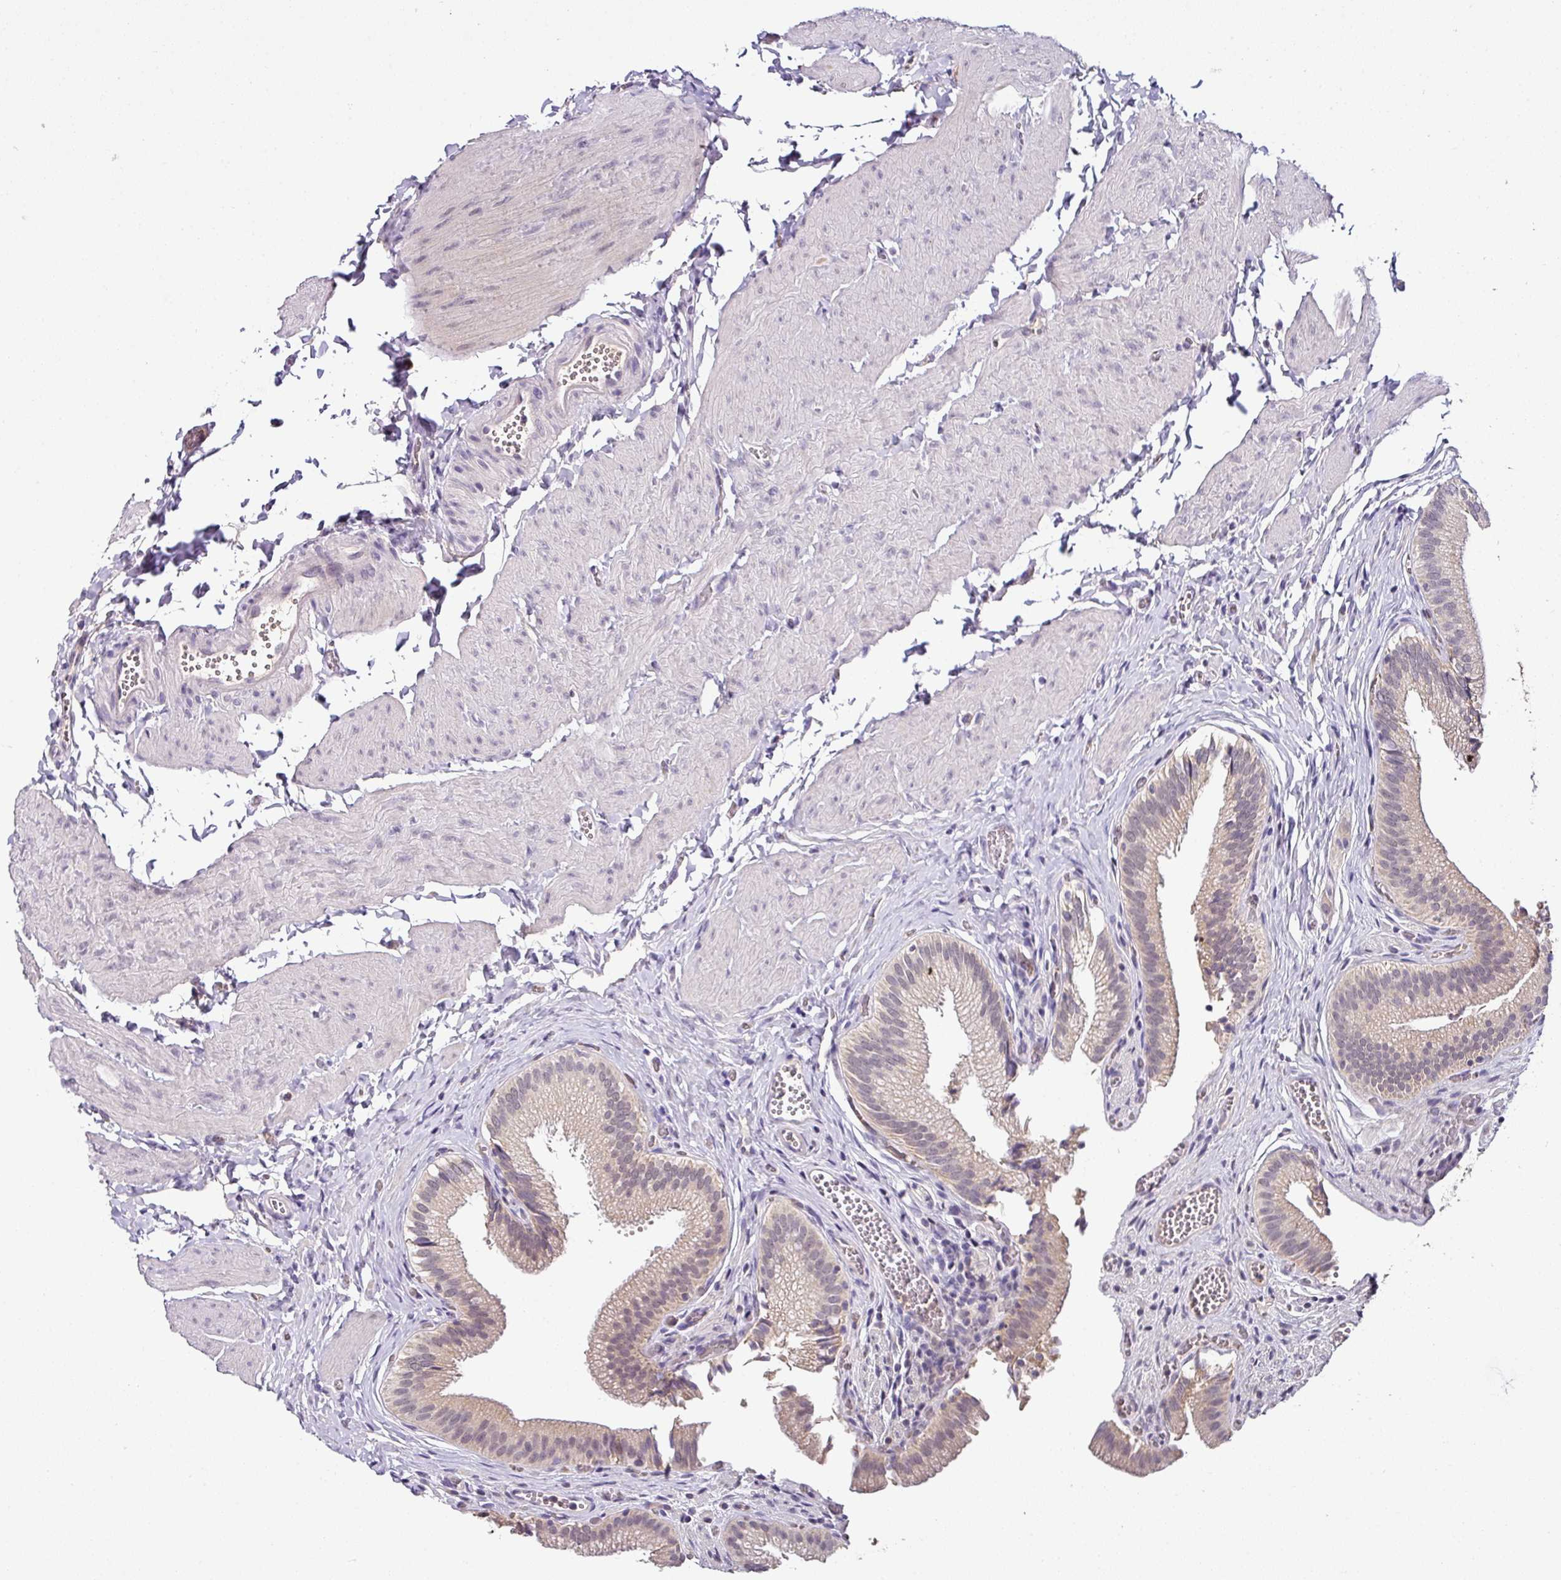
{"staining": {"intensity": "weak", "quantity": ">75%", "location": "cytoplasmic/membranous"}, "tissue": "gallbladder", "cell_type": "Glandular cells", "image_type": "normal", "snomed": [{"axis": "morphology", "description": "Normal tissue, NOS"}, {"axis": "topography", "description": "Gallbladder"}, {"axis": "topography", "description": "Peripheral nerve tissue"}], "caption": "Weak cytoplasmic/membranous positivity for a protein is identified in about >75% of glandular cells of unremarkable gallbladder using immunohistochemistry (IHC).", "gene": "NAPSA", "patient": {"sex": "male", "age": 17}}